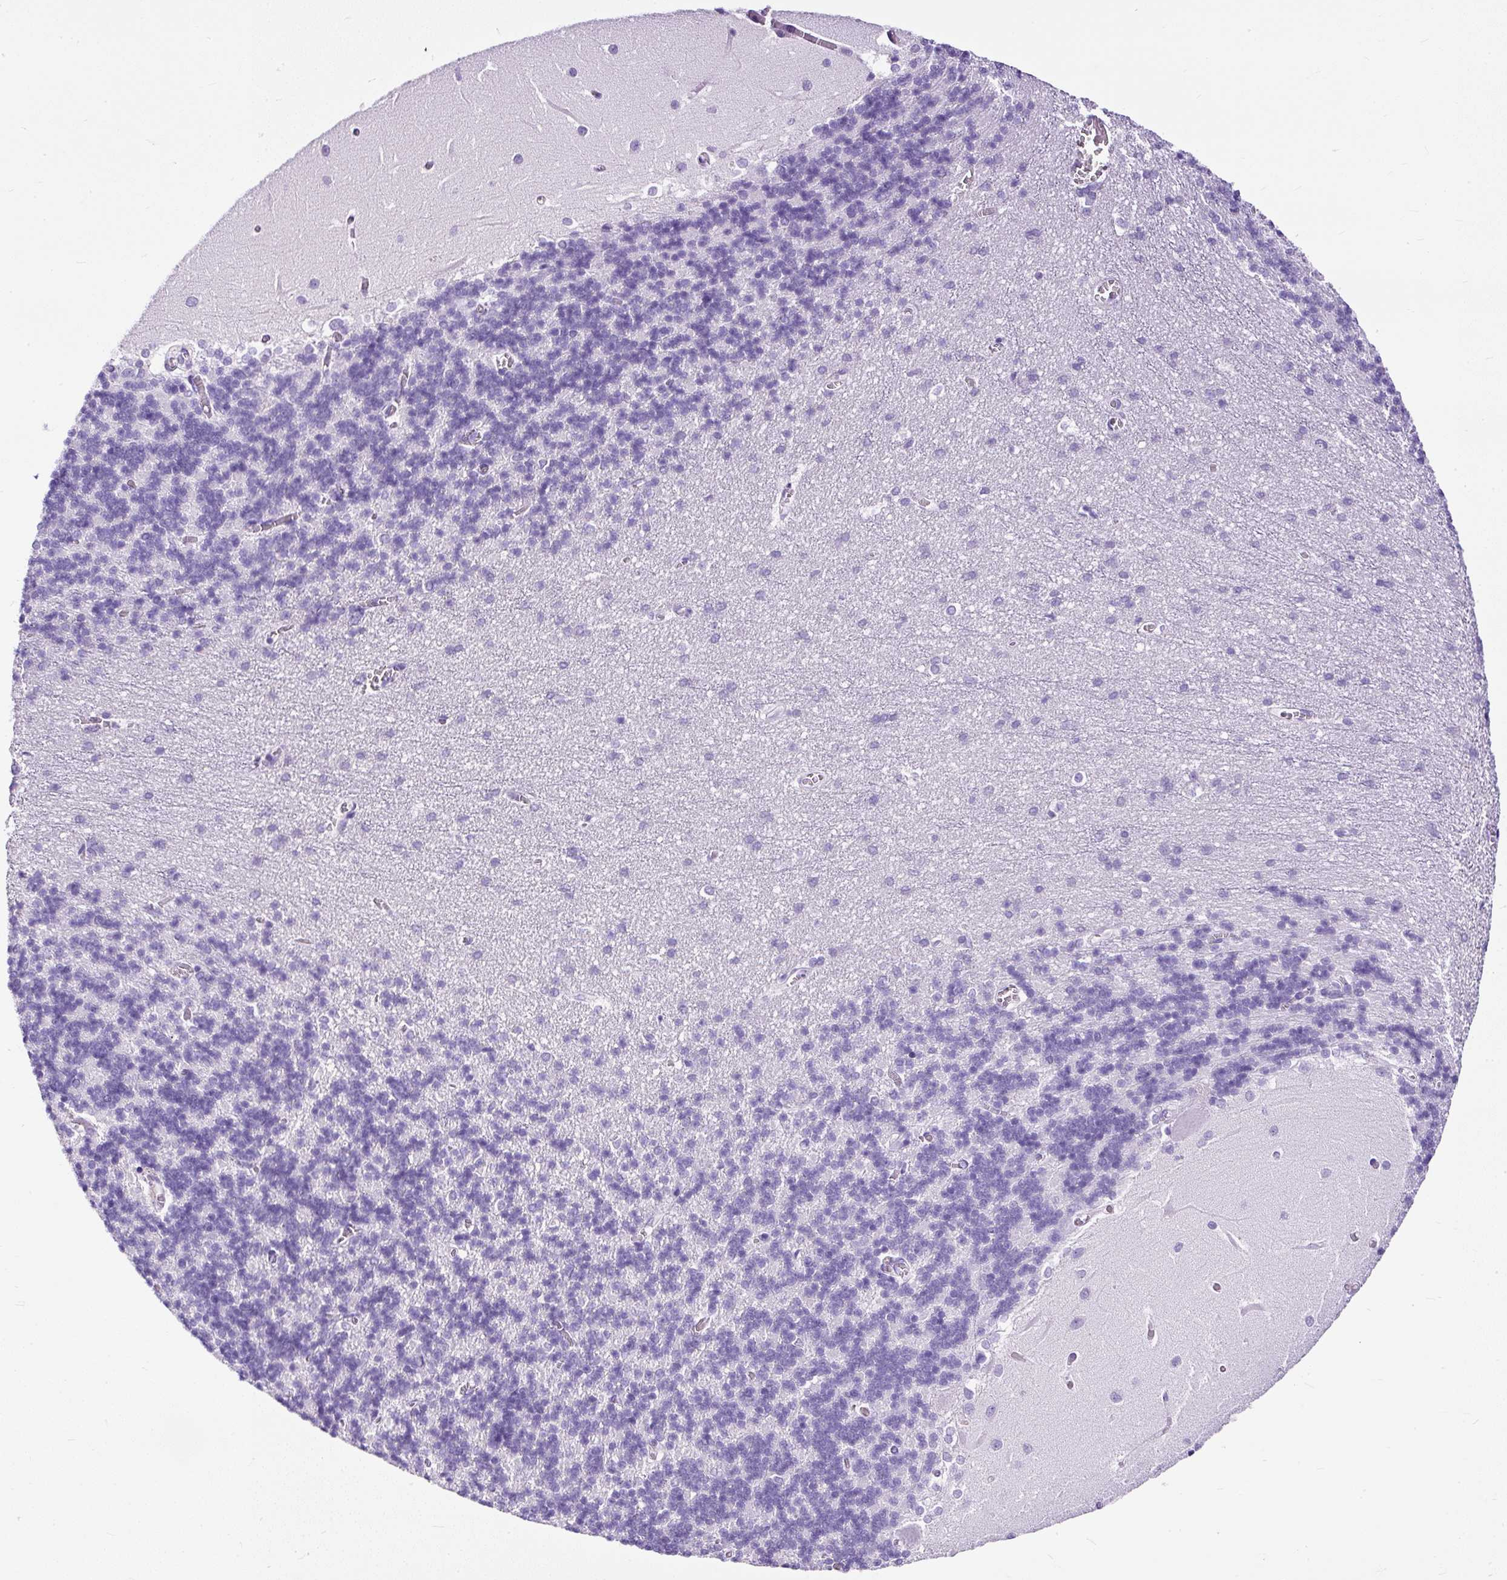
{"staining": {"intensity": "negative", "quantity": "none", "location": "none"}, "tissue": "cerebellum", "cell_type": "Cells in granular layer", "image_type": "normal", "snomed": [{"axis": "morphology", "description": "Normal tissue, NOS"}, {"axis": "topography", "description": "Cerebellum"}], "caption": "Immunohistochemistry (IHC) image of unremarkable cerebellum: human cerebellum stained with DAB (3,3'-diaminobenzidine) shows no significant protein staining in cells in granular layer.", "gene": "STOX2", "patient": {"sex": "male", "age": 37}}